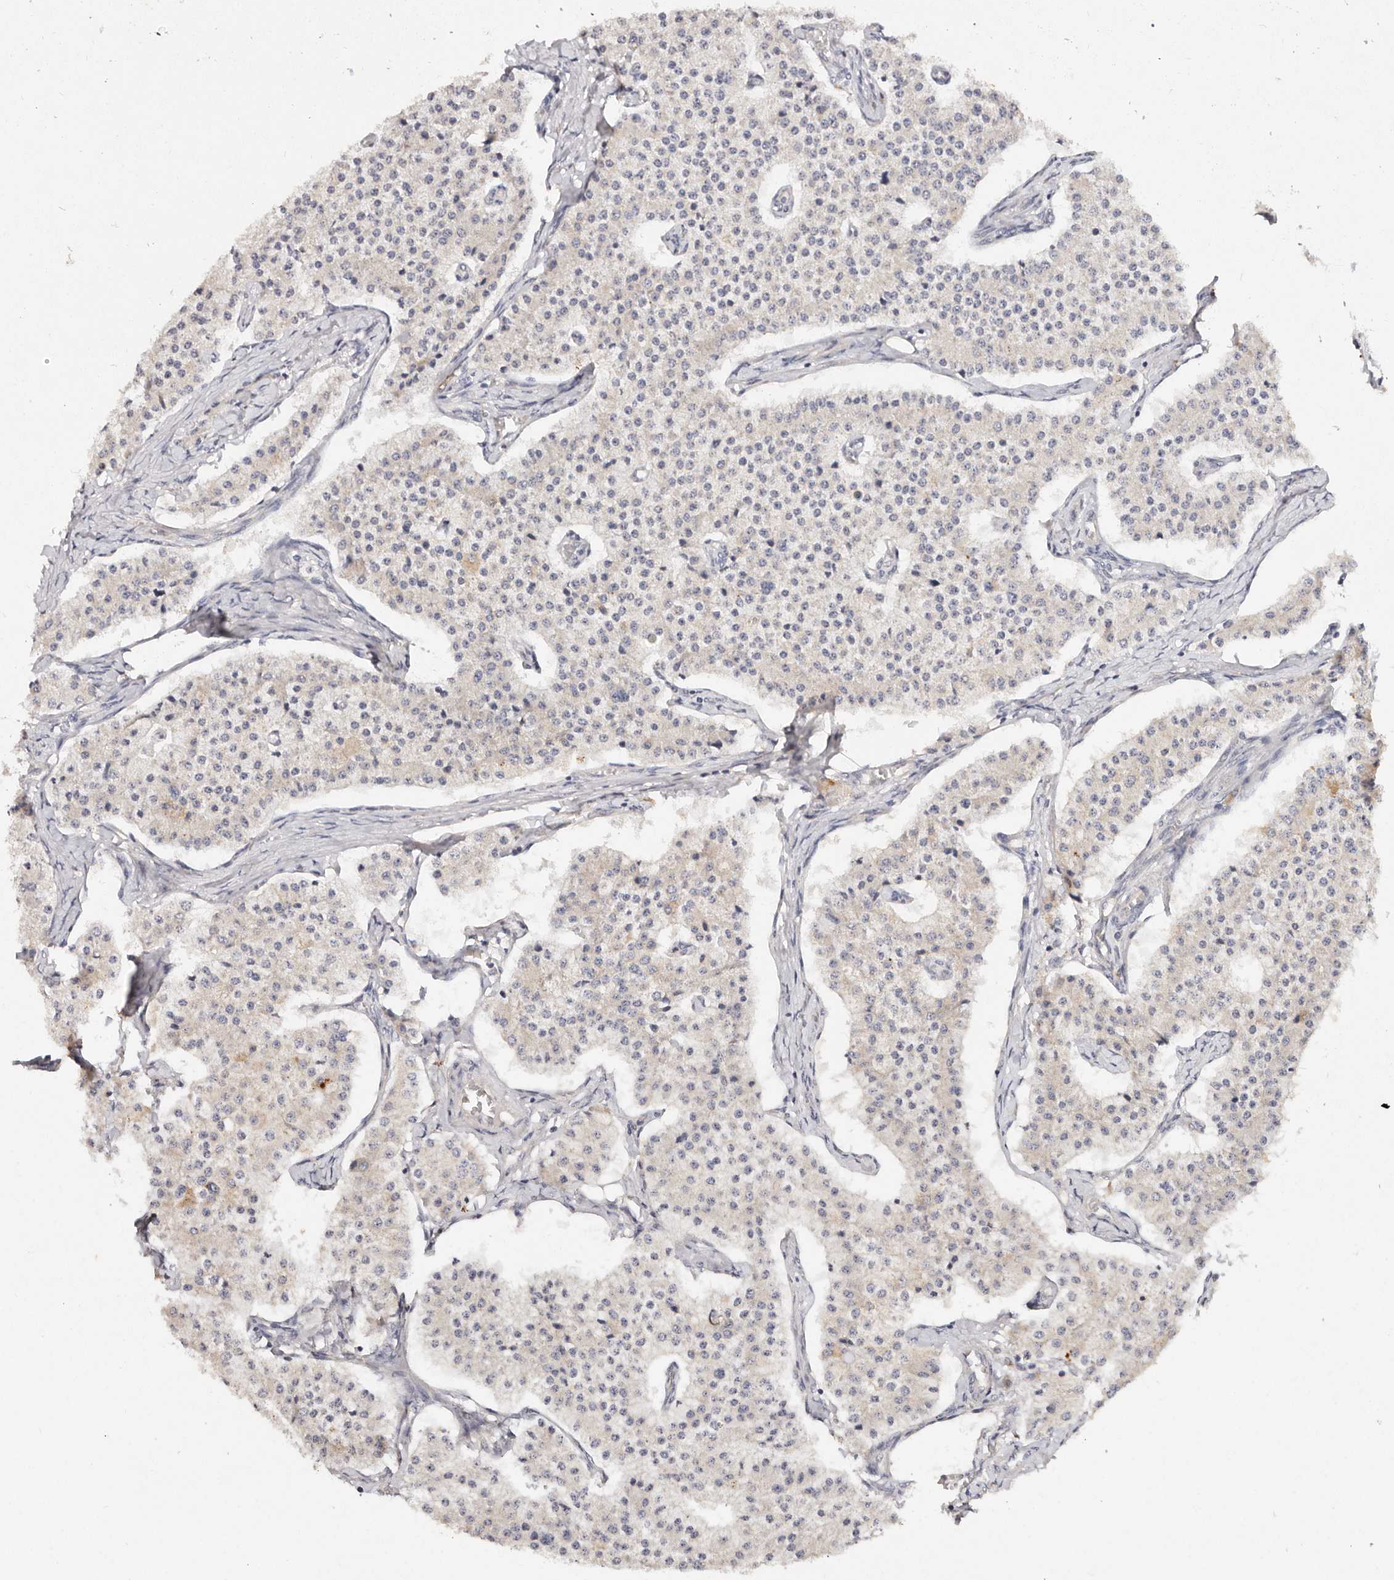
{"staining": {"intensity": "negative", "quantity": "none", "location": "none"}, "tissue": "carcinoid", "cell_type": "Tumor cells", "image_type": "cancer", "snomed": [{"axis": "morphology", "description": "Carcinoid, malignant, NOS"}, {"axis": "topography", "description": "Colon"}], "caption": "The image exhibits no staining of tumor cells in malignant carcinoid.", "gene": "VIPAS39", "patient": {"sex": "female", "age": 52}}